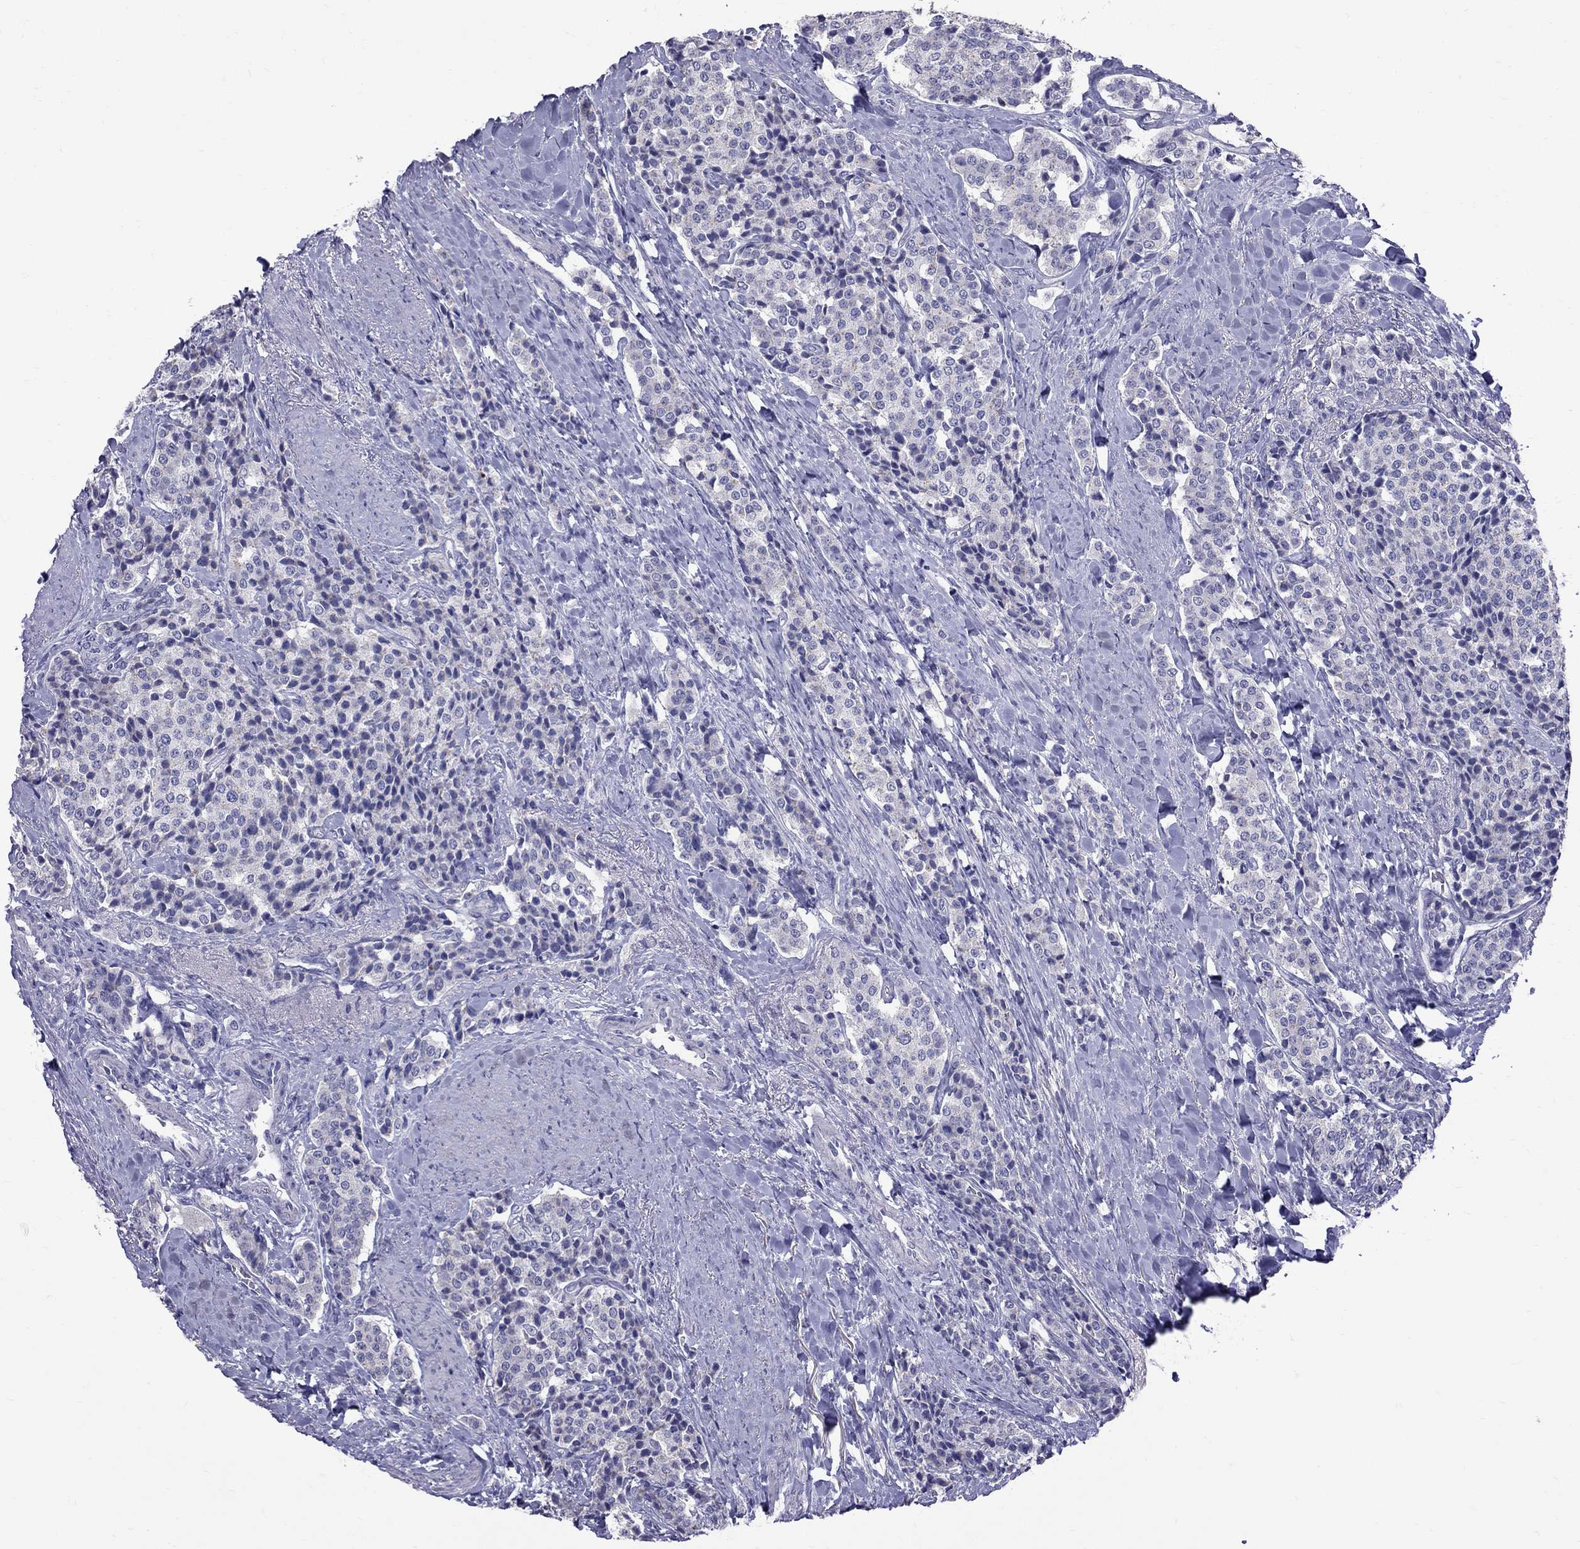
{"staining": {"intensity": "negative", "quantity": "none", "location": "none"}, "tissue": "carcinoid", "cell_type": "Tumor cells", "image_type": "cancer", "snomed": [{"axis": "morphology", "description": "Carcinoid, malignant, NOS"}, {"axis": "topography", "description": "Small intestine"}], "caption": "Carcinoid was stained to show a protein in brown. There is no significant positivity in tumor cells.", "gene": "CFAP91", "patient": {"sex": "female", "age": 58}}